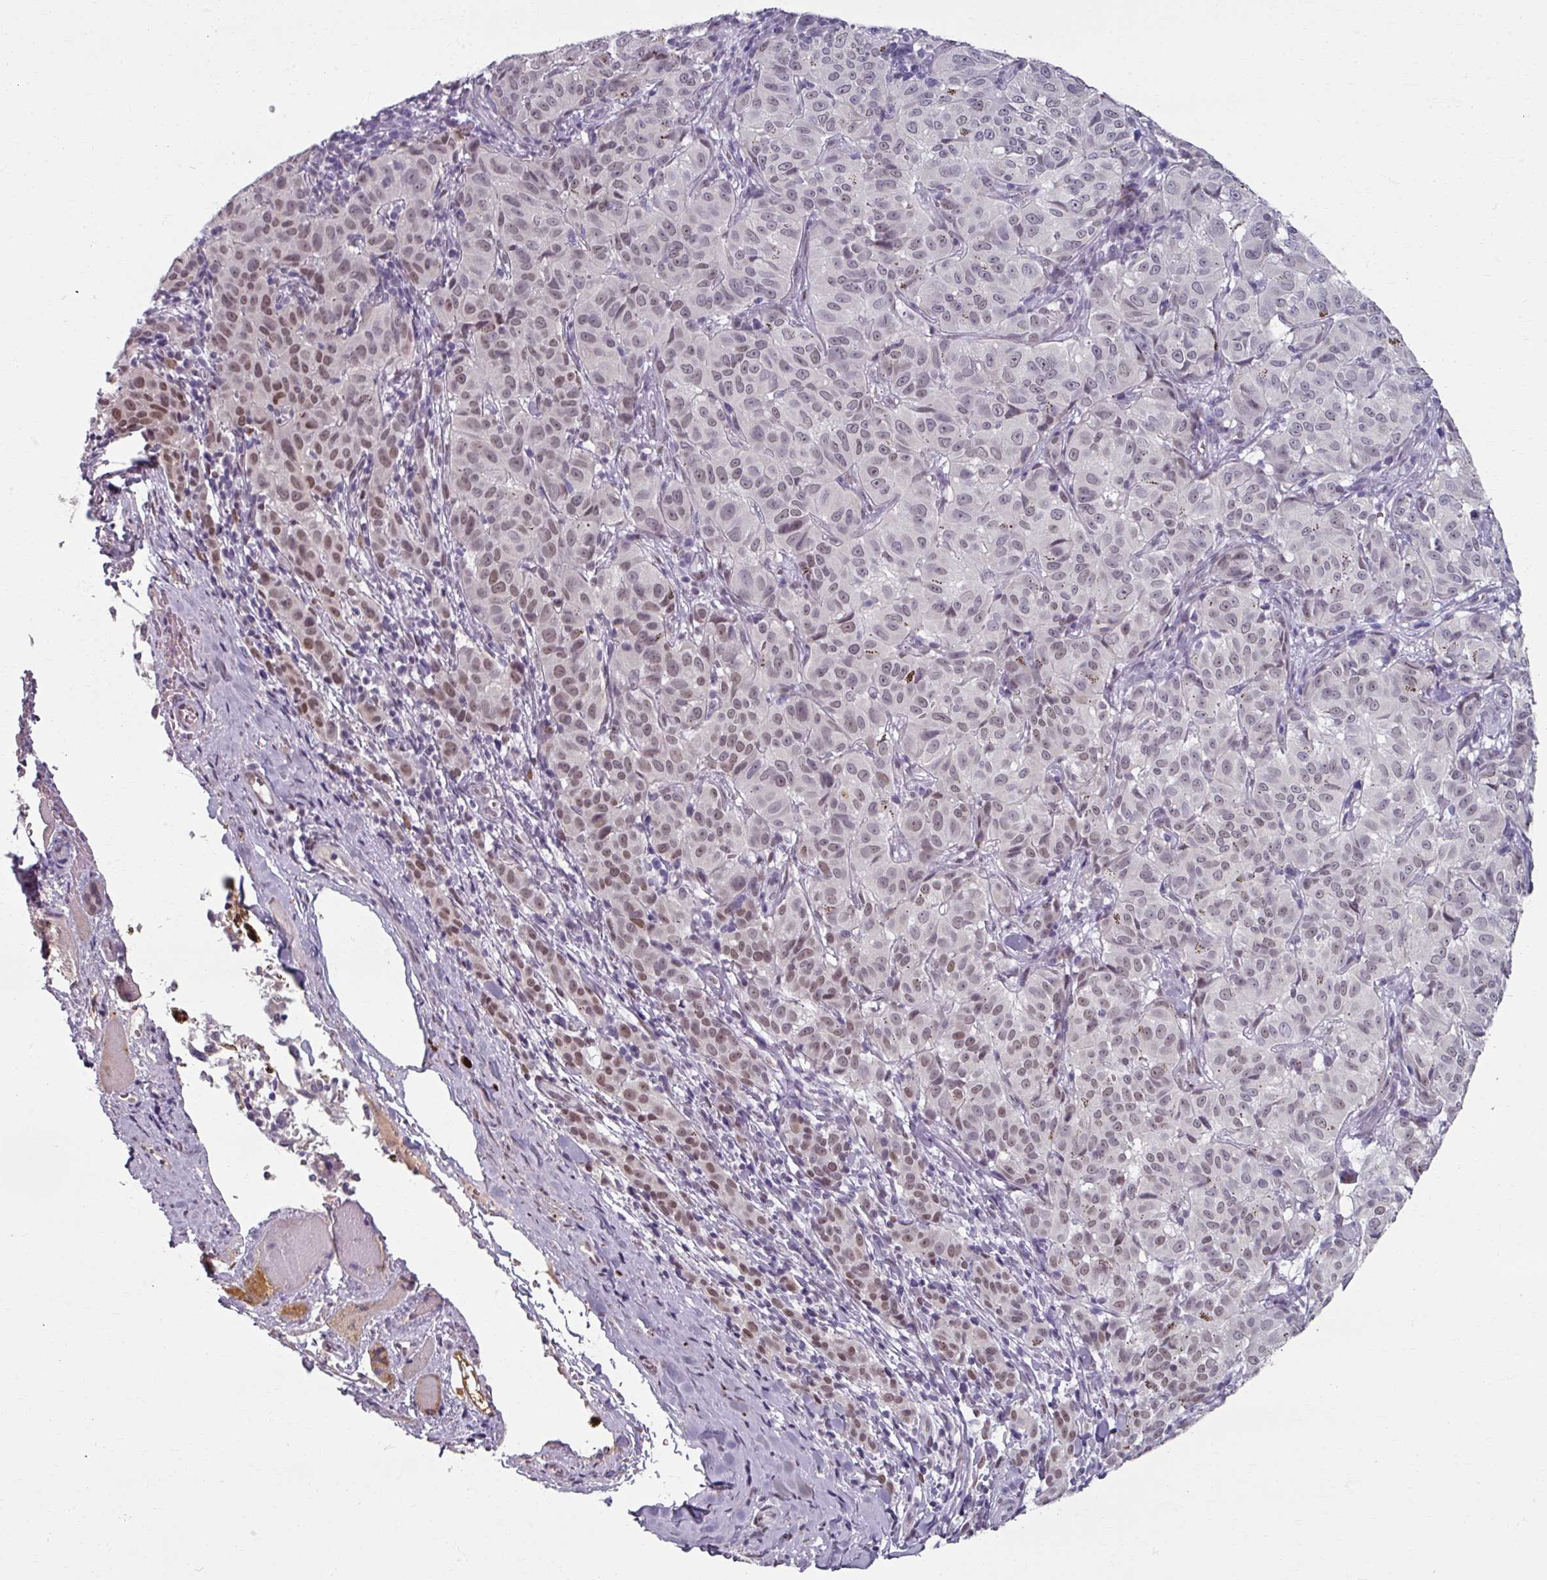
{"staining": {"intensity": "moderate", "quantity": ">75%", "location": "nuclear"}, "tissue": "melanoma", "cell_type": "Tumor cells", "image_type": "cancer", "snomed": [{"axis": "morphology", "description": "Malignant melanoma, NOS"}, {"axis": "topography", "description": "Skin"}], "caption": "Tumor cells exhibit medium levels of moderate nuclear expression in approximately >75% of cells in human malignant melanoma.", "gene": "RIPOR3", "patient": {"sex": "female", "age": 72}}